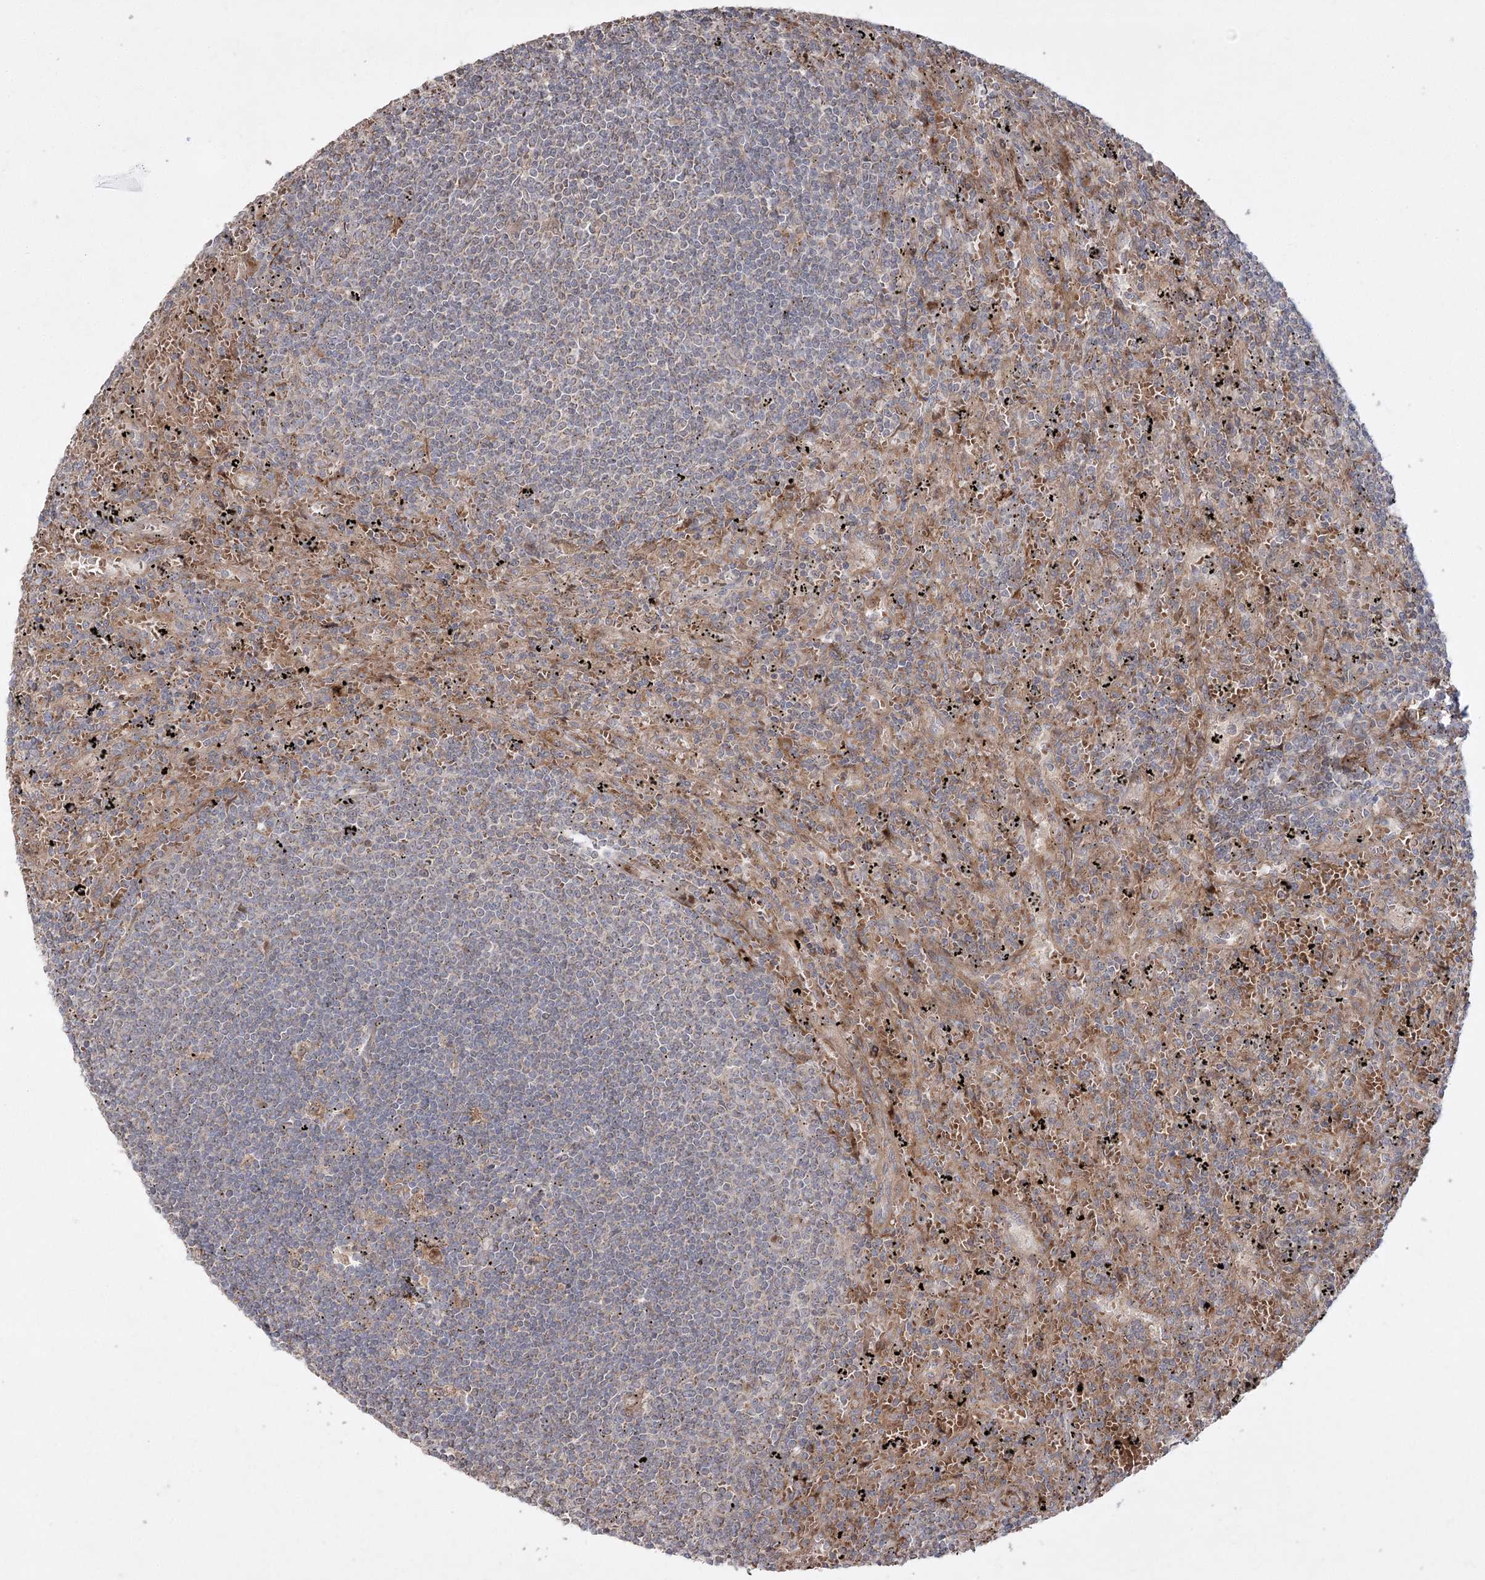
{"staining": {"intensity": "weak", "quantity": "<25%", "location": "cytoplasmic/membranous"}, "tissue": "lymphoma", "cell_type": "Tumor cells", "image_type": "cancer", "snomed": [{"axis": "morphology", "description": "Malignant lymphoma, non-Hodgkin's type, Low grade"}, {"axis": "topography", "description": "Spleen"}], "caption": "Histopathology image shows no significant protein expression in tumor cells of low-grade malignant lymphoma, non-Hodgkin's type.", "gene": "KBTBD4", "patient": {"sex": "male", "age": 76}}